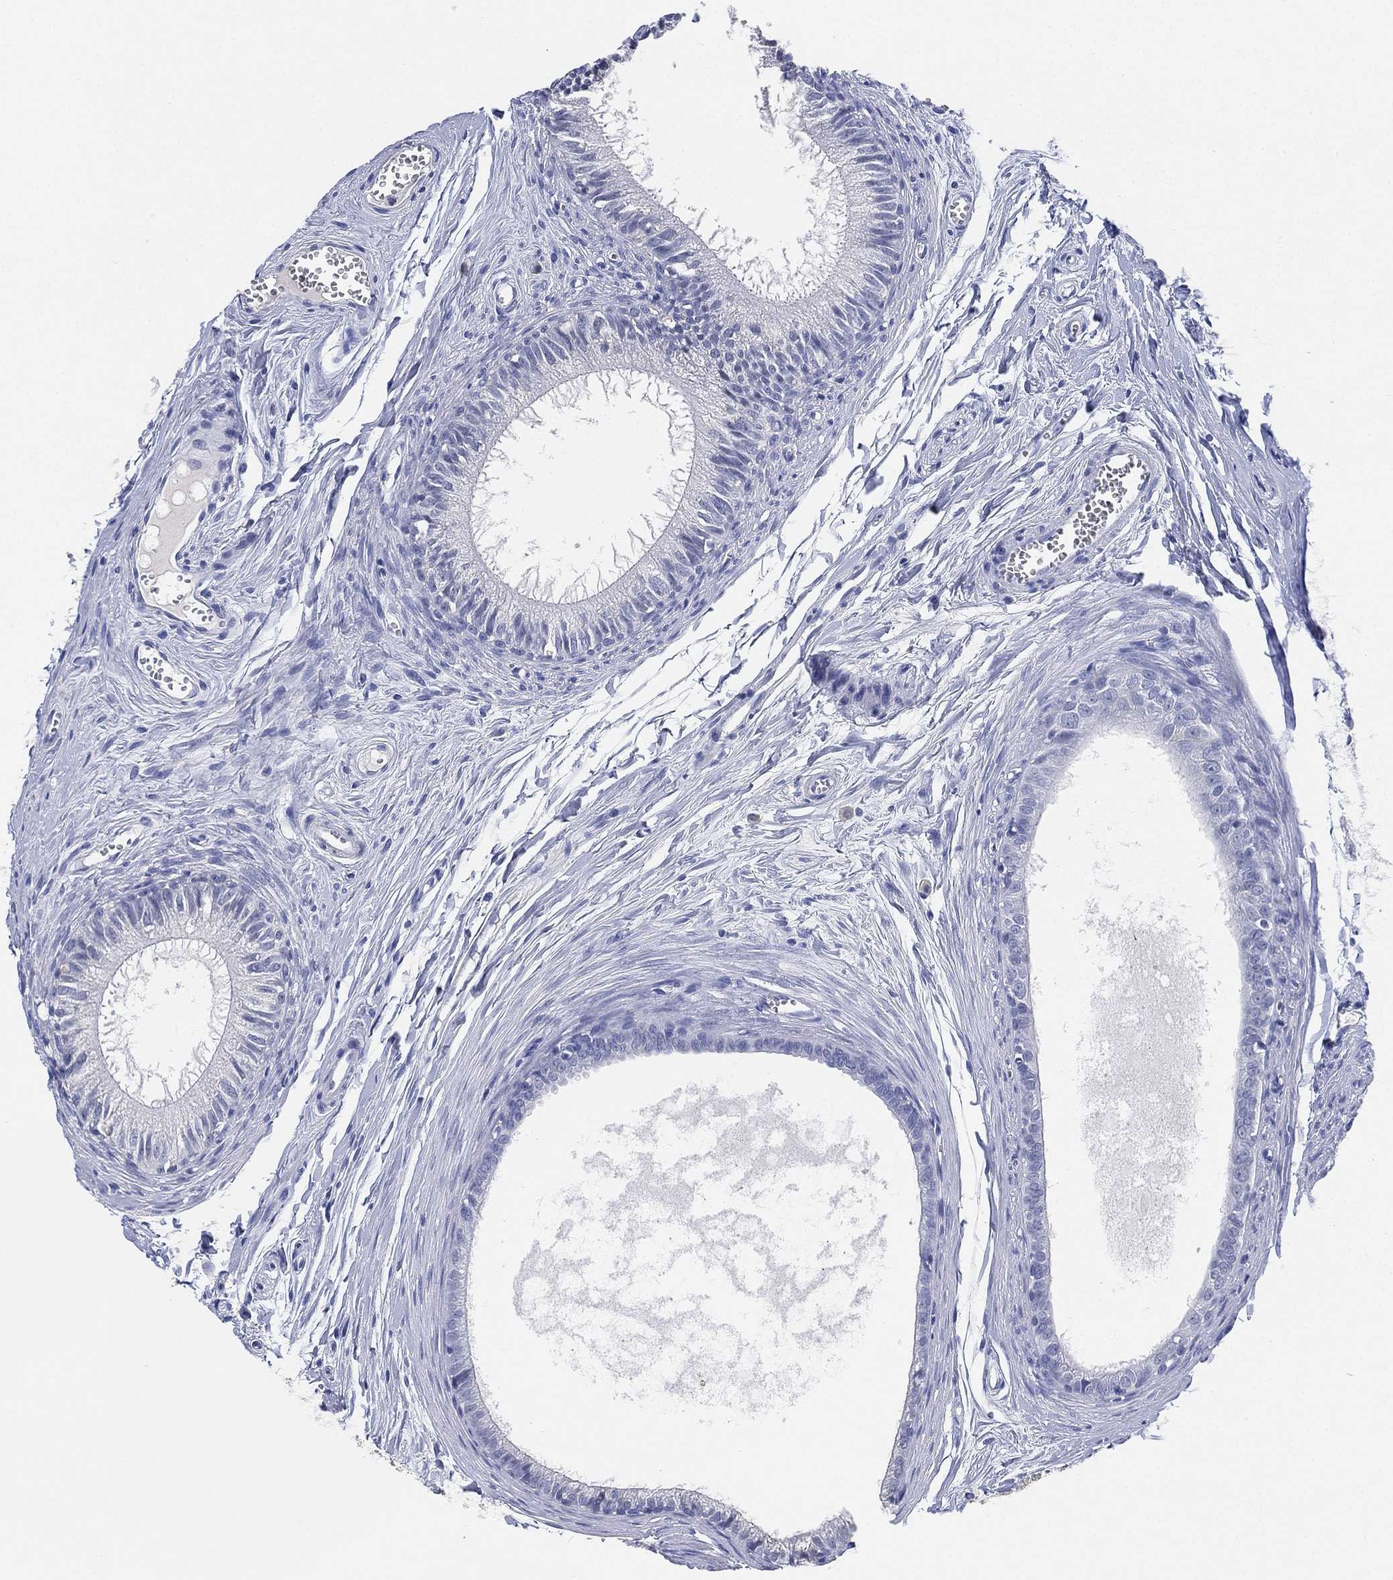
{"staining": {"intensity": "negative", "quantity": "none", "location": "none"}, "tissue": "epididymis", "cell_type": "Glandular cells", "image_type": "normal", "snomed": [{"axis": "morphology", "description": "Normal tissue, NOS"}, {"axis": "topography", "description": "Epididymis"}], "caption": "Immunohistochemistry photomicrograph of unremarkable human epididymis stained for a protein (brown), which displays no staining in glandular cells.", "gene": "IYD", "patient": {"sex": "male", "age": 51}}